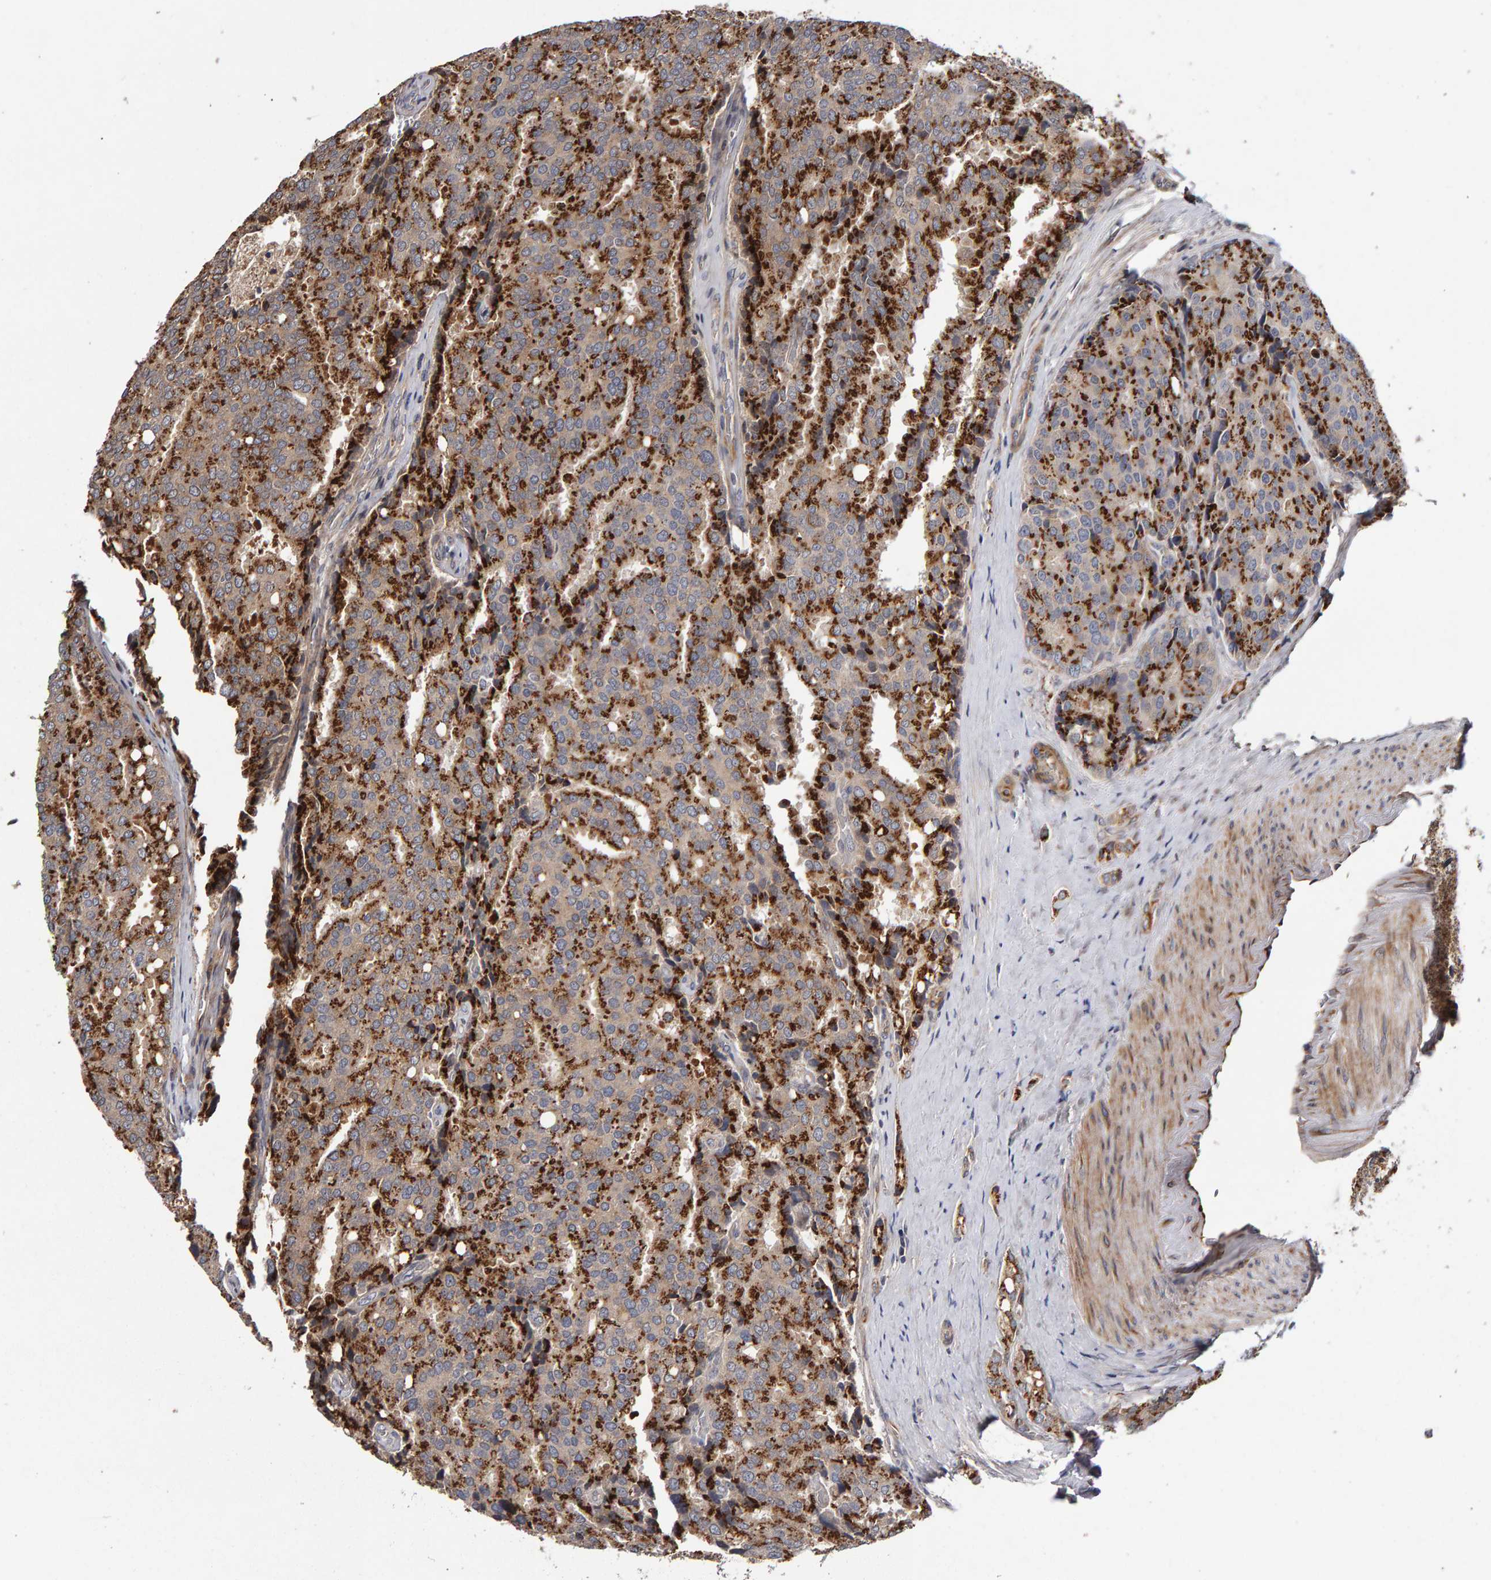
{"staining": {"intensity": "strong", "quantity": ">75%", "location": "cytoplasmic/membranous"}, "tissue": "prostate cancer", "cell_type": "Tumor cells", "image_type": "cancer", "snomed": [{"axis": "morphology", "description": "Adenocarcinoma, High grade"}, {"axis": "topography", "description": "Prostate"}], "caption": "A brown stain shows strong cytoplasmic/membranous staining of a protein in human prostate cancer tumor cells.", "gene": "CANT1", "patient": {"sex": "male", "age": 50}}